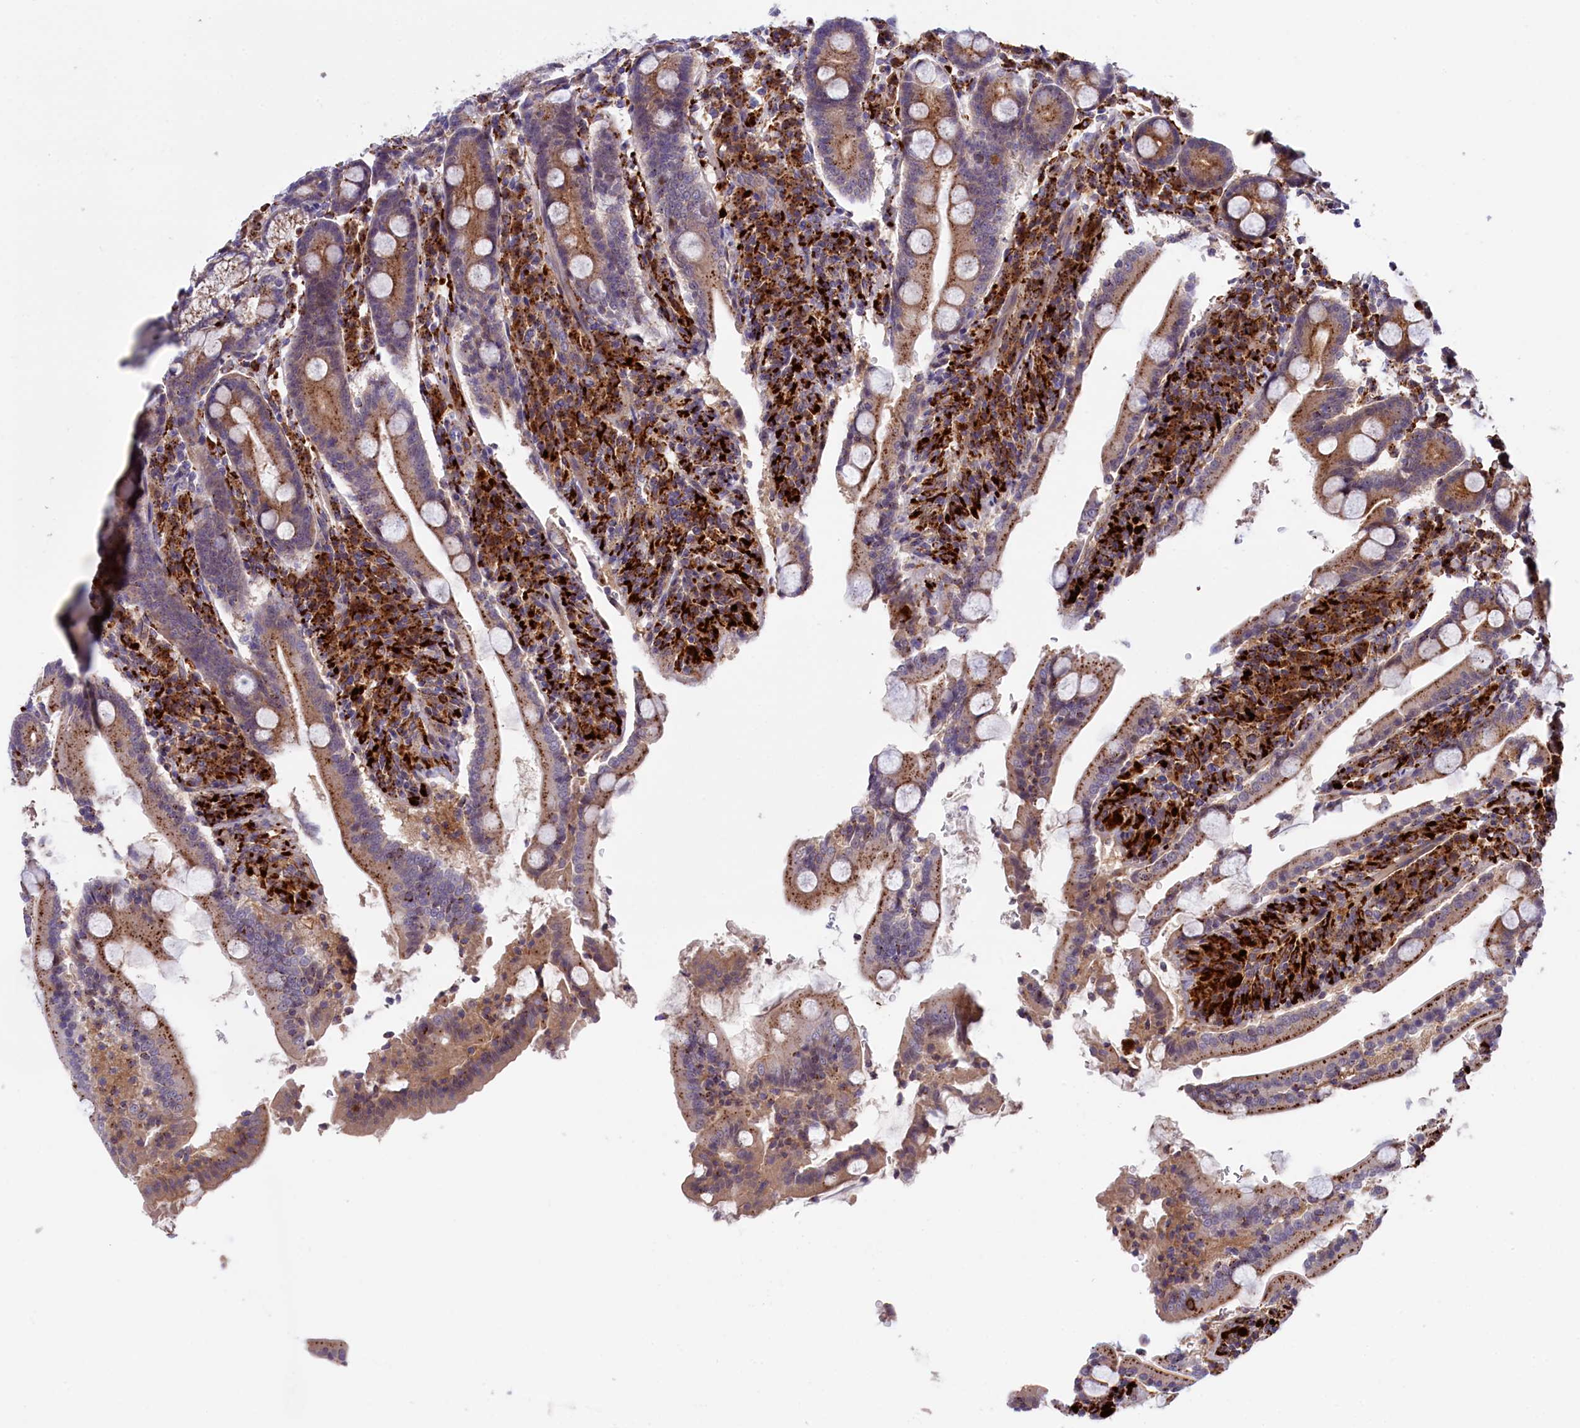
{"staining": {"intensity": "moderate", "quantity": ">75%", "location": "cytoplasmic/membranous"}, "tissue": "duodenum", "cell_type": "Glandular cells", "image_type": "normal", "snomed": [{"axis": "morphology", "description": "Normal tissue, NOS"}, {"axis": "topography", "description": "Duodenum"}], "caption": "DAB immunohistochemical staining of normal human duodenum reveals moderate cytoplasmic/membranous protein positivity in about >75% of glandular cells. The protein is shown in brown color, while the nuclei are stained blue.", "gene": "MAN2B1", "patient": {"sex": "male", "age": 35}}